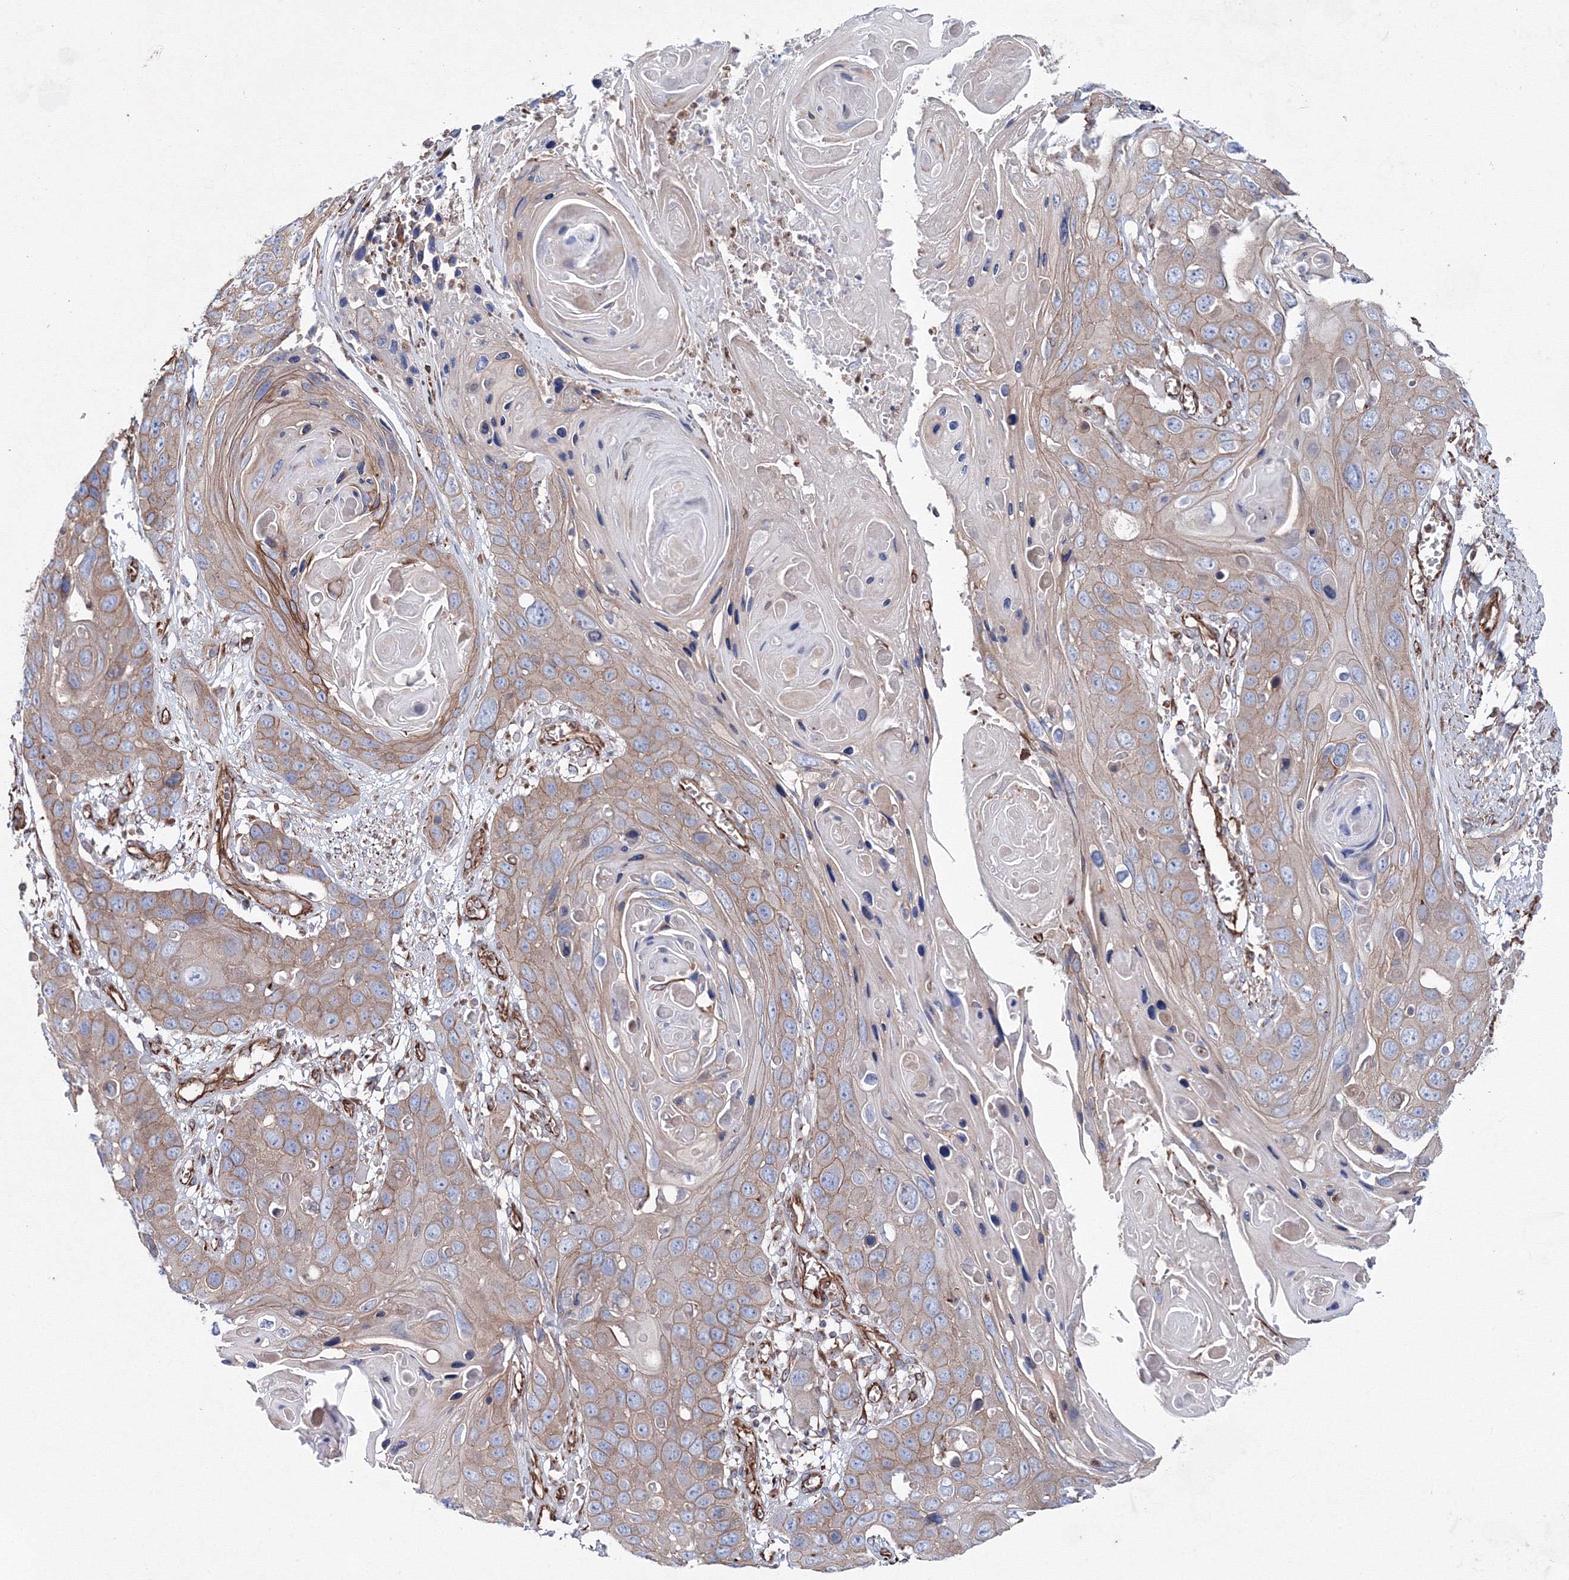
{"staining": {"intensity": "weak", "quantity": "25%-75%", "location": "cytoplasmic/membranous"}, "tissue": "skin cancer", "cell_type": "Tumor cells", "image_type": "cancer", "snomed": [{"axis": "morphology", "description": "Squamous cell carcinoma, NOS"}, {"axis": "topography", "description": "Skin"}], "caption": "This photomicrograph shows immunohistochemistry staining of skin squamous cell carcinoma, with low weak cytoplasmic/membranous staining in approximately 25%-75% of tumor cells.", "gene": "ANKRD37", "patient": {"sex": "male", "age": 55}}